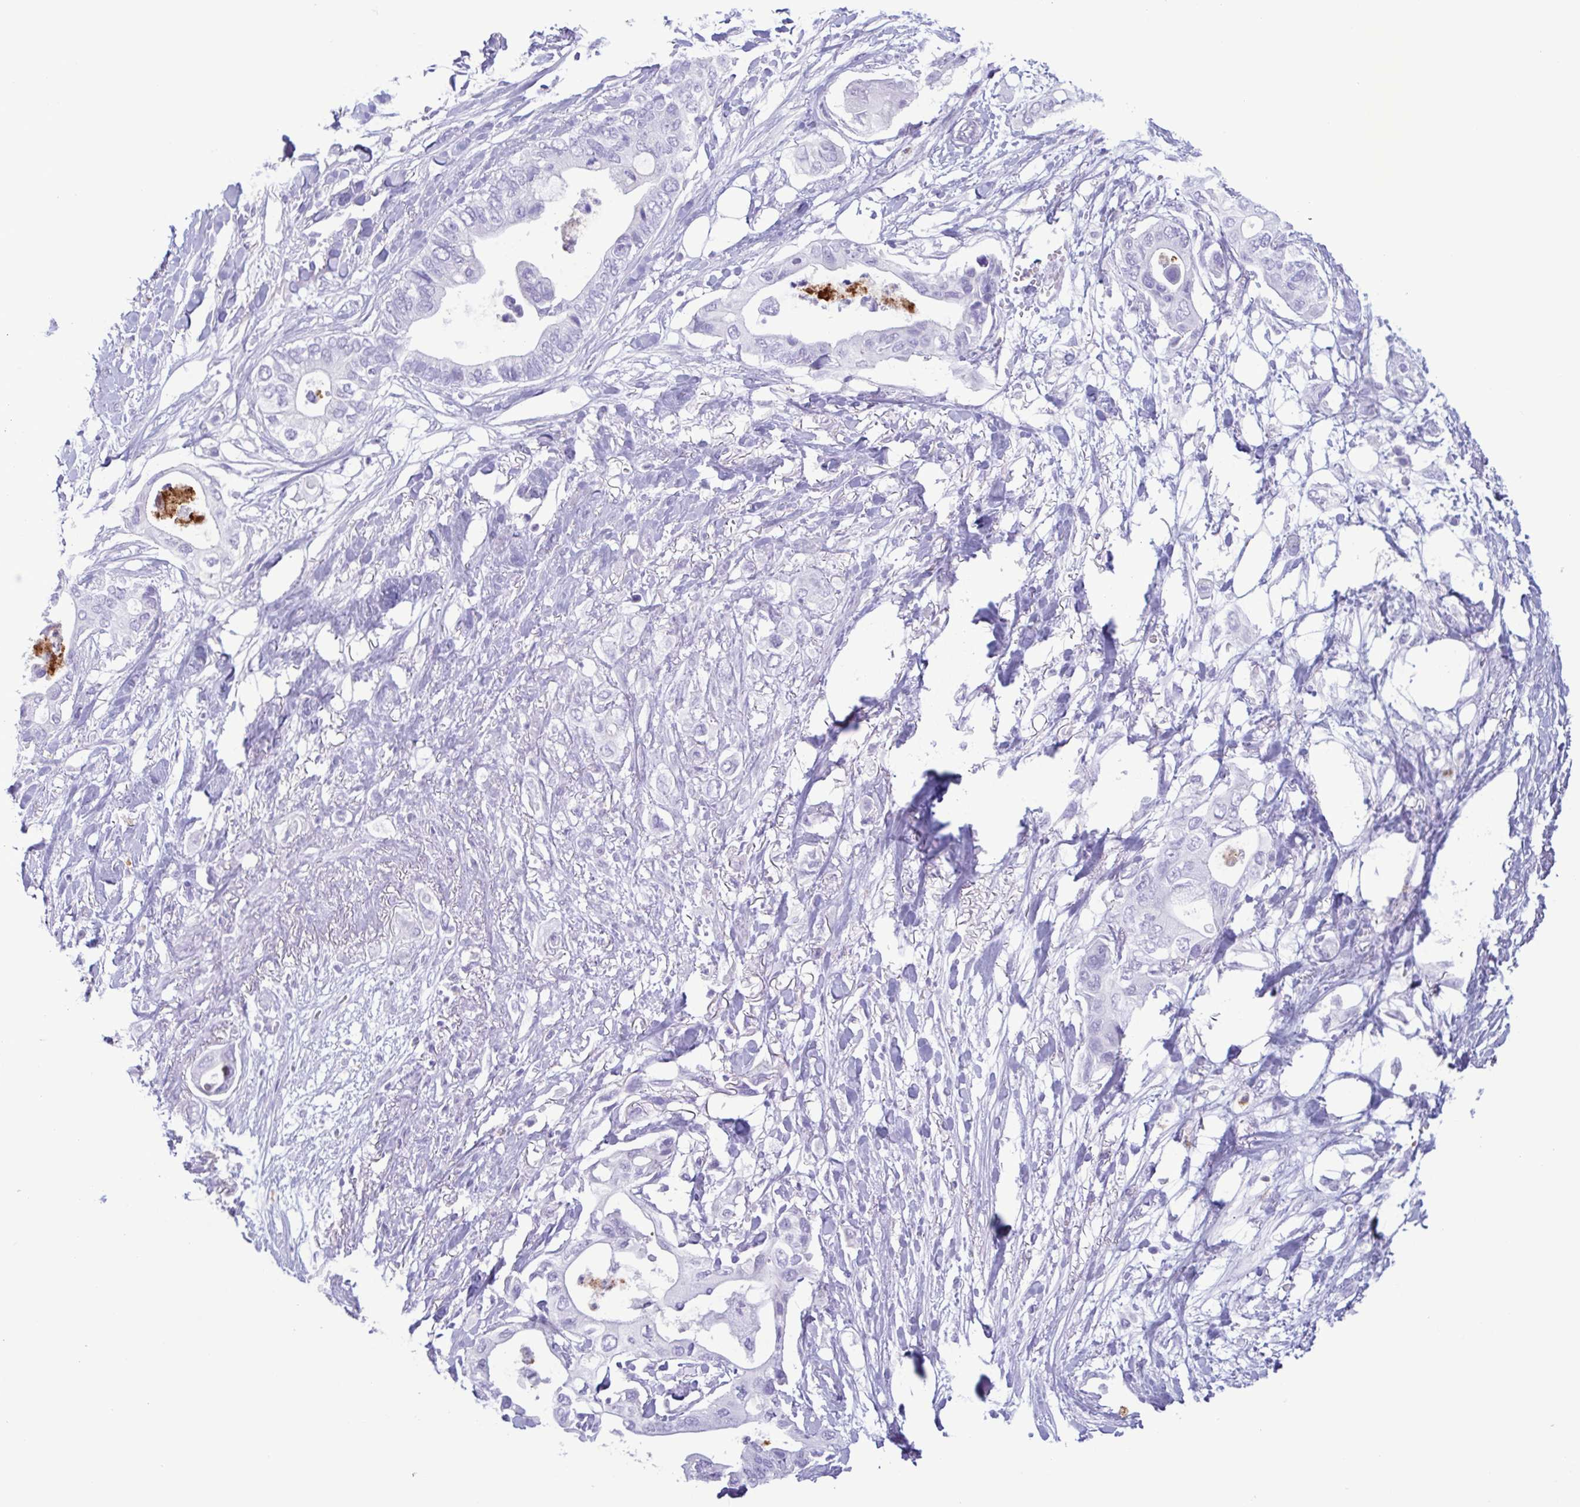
{"staining": {"intensity": "negative", "quantity": "none", "location": "none"}, "tissue": "pancreatic cancer", "cell_type": "Tumor cells", "image_type": "cancer", "snomed": [{"axis": "morphology", "description": "Adenocarcinoma, NOS"}, {"axis": "topography", "description": "Pancreas"}], "caption": "Tumor cells show no significant protein expression in adenocarcinoma (pancreatic).", "gene": "LTF", "patient": {"sex": "female", "age": 63}}